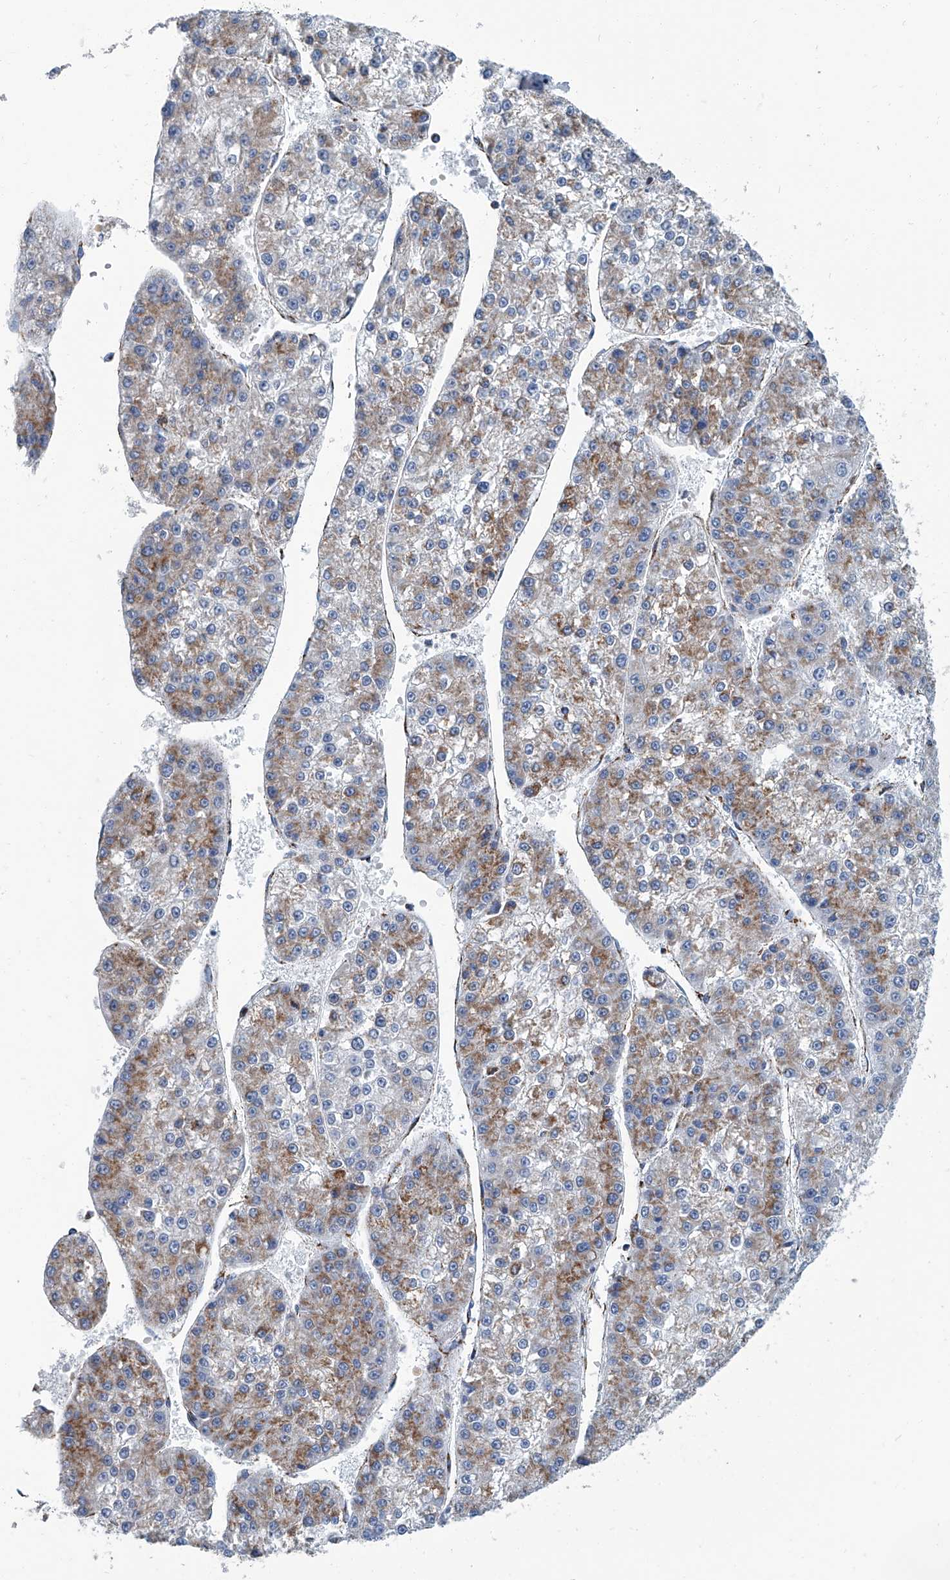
{"staining": {"intensity": "moderate", "quantity": "25%-75%", "location": "cytoplasmic/membranous"}, "tissue": "liver cancer", "cell_type": "Tumor cells", "image_type": "cancer", "snomed": [{"axis": "morphology", "description": "Carcinoma, Hepatocellular, NOS"}, {"axis": "topography", "description": "Liver"}], "caption": "A brown stain shows moderate cytoplasmic/membranous positivity of a protein in human liver cancer (hepatocellular carcinoma) tumor cells.", "gene": "MT-ND1", "patient": {"sex": "female", "age": 73}}